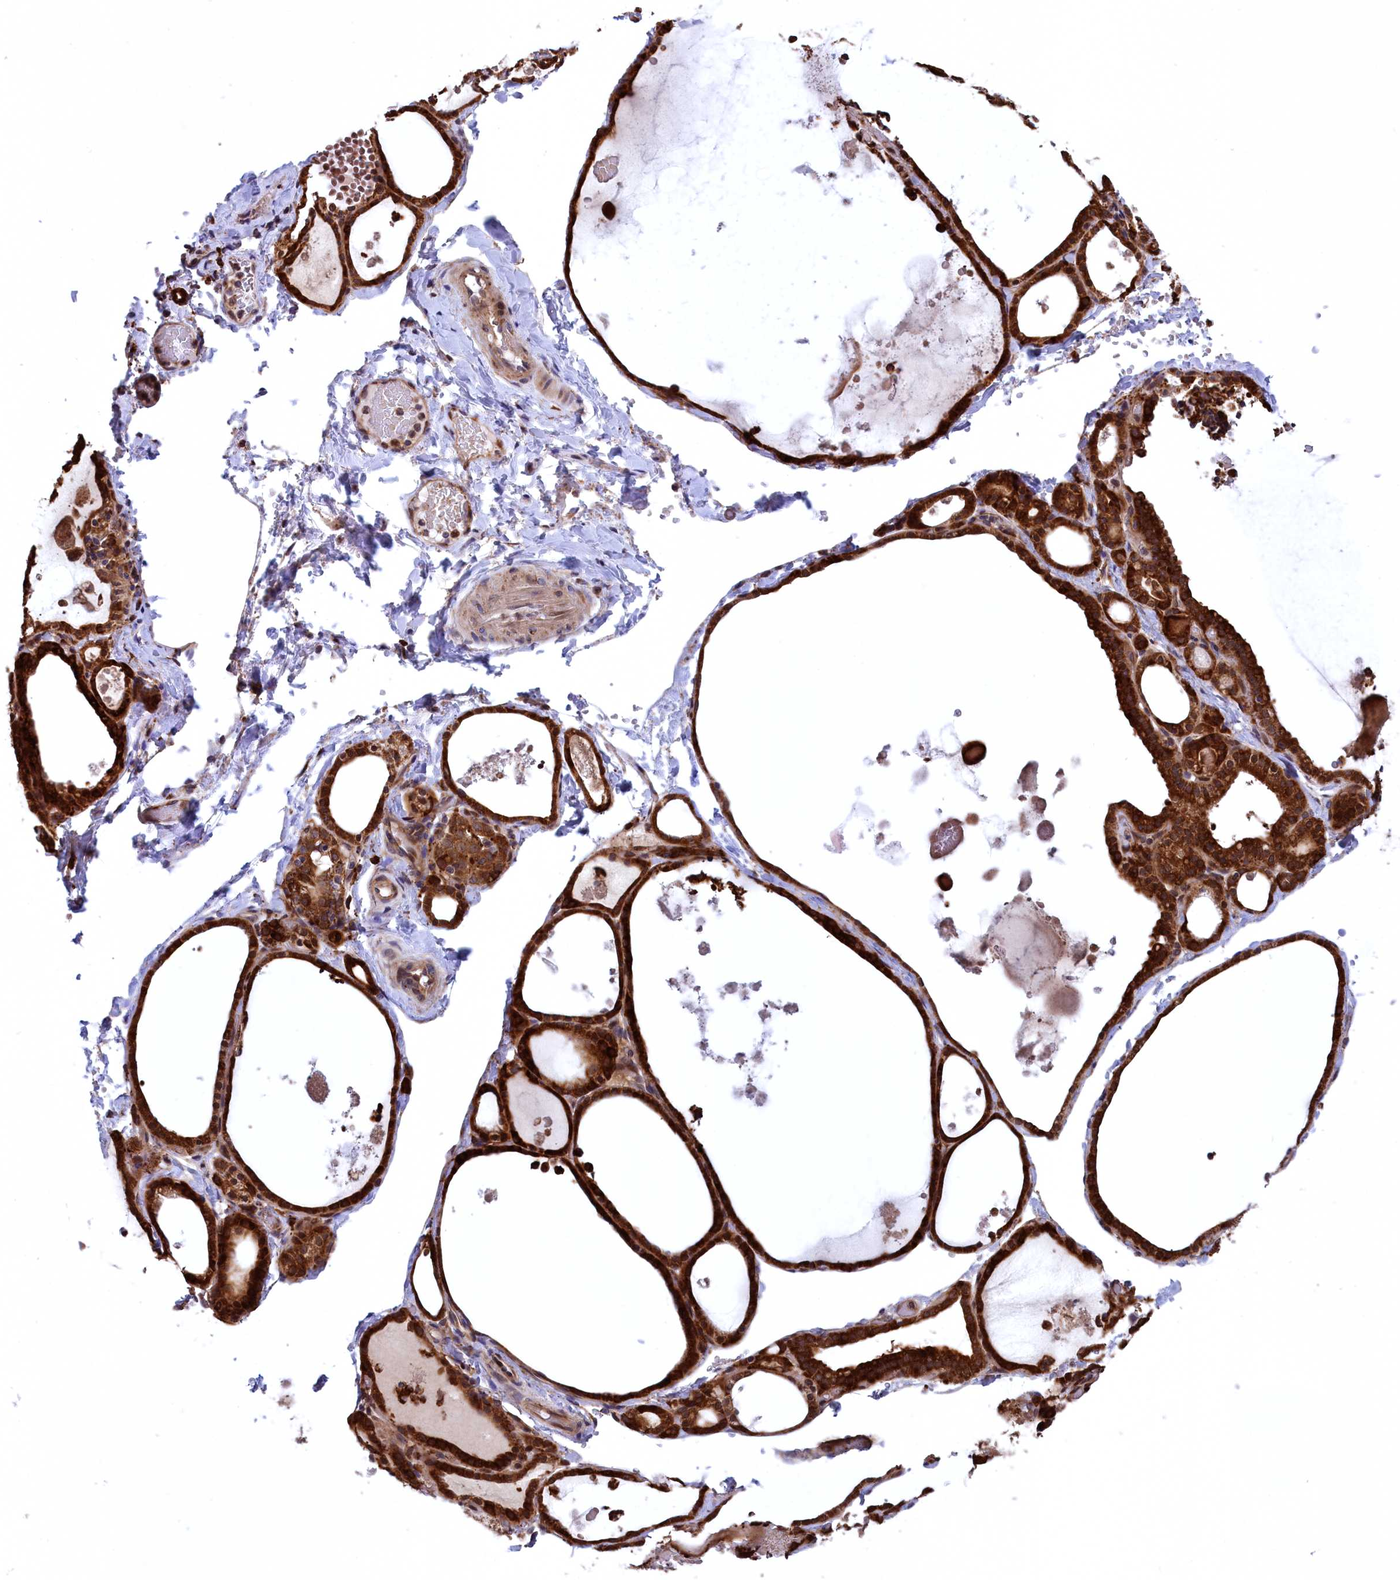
{"staining": {"intensity": "strong", "quantity": ">75%", "location": "cytoplasmic/membranous"}, "tissue": "thyroid gland", "cell_type": "Glandular cells", "image_type": "normal", "snomed": [{"axis": "morphology", "description": "Normal tissue, NOS"}, {"axis": "topography", "description": "Thyroid gland"}], "caption": "Immunohistochemical staining of benign thyroid gland demonstrates high levels of strong cytoplasmic/membranous expression in about >75% of glandular cells.", "gene": "PLA2G4C", "patient": {"sex": "male", "age": 56}}